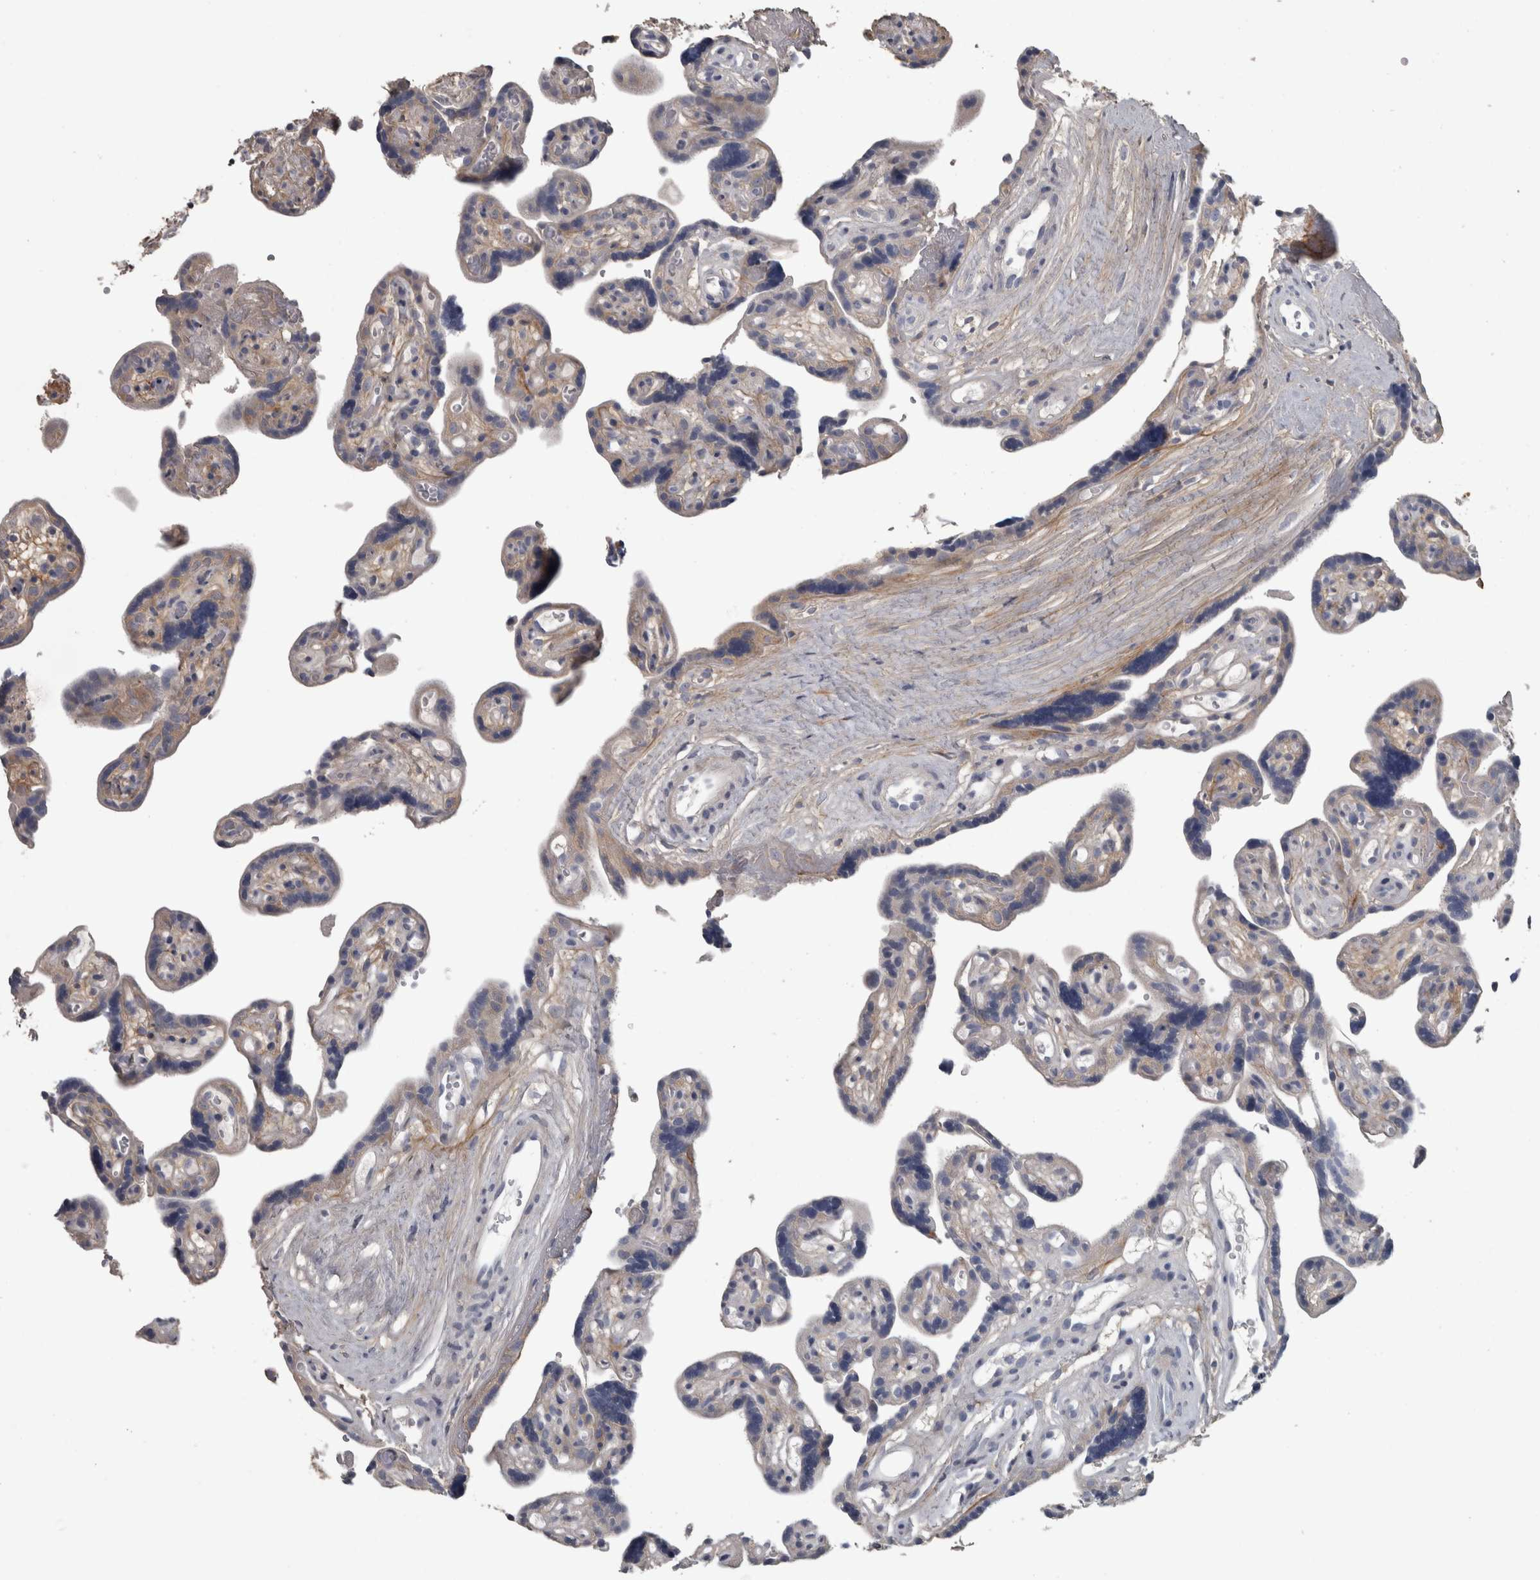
{"staining": {"intensity": "strong", "quantity": "<25%", "location": "cytoplasmic/membranous"}, "tissue": "placenta", "cell_type": "Decidual cells", "image_type": "normal", "snomed": [{"axis": "morphology", "description": "Normal tissue, NOS"}, {"axis": "topography", "description": "Placenta"}], "caption": "The photomicrograph demonstrates a brown stain indicating the presence of a protein in the cytoplasmic/membranous of decidual cells in placenta.", "gene": "EFEMP2", "patient": {"sex": "female", "age": 30}}